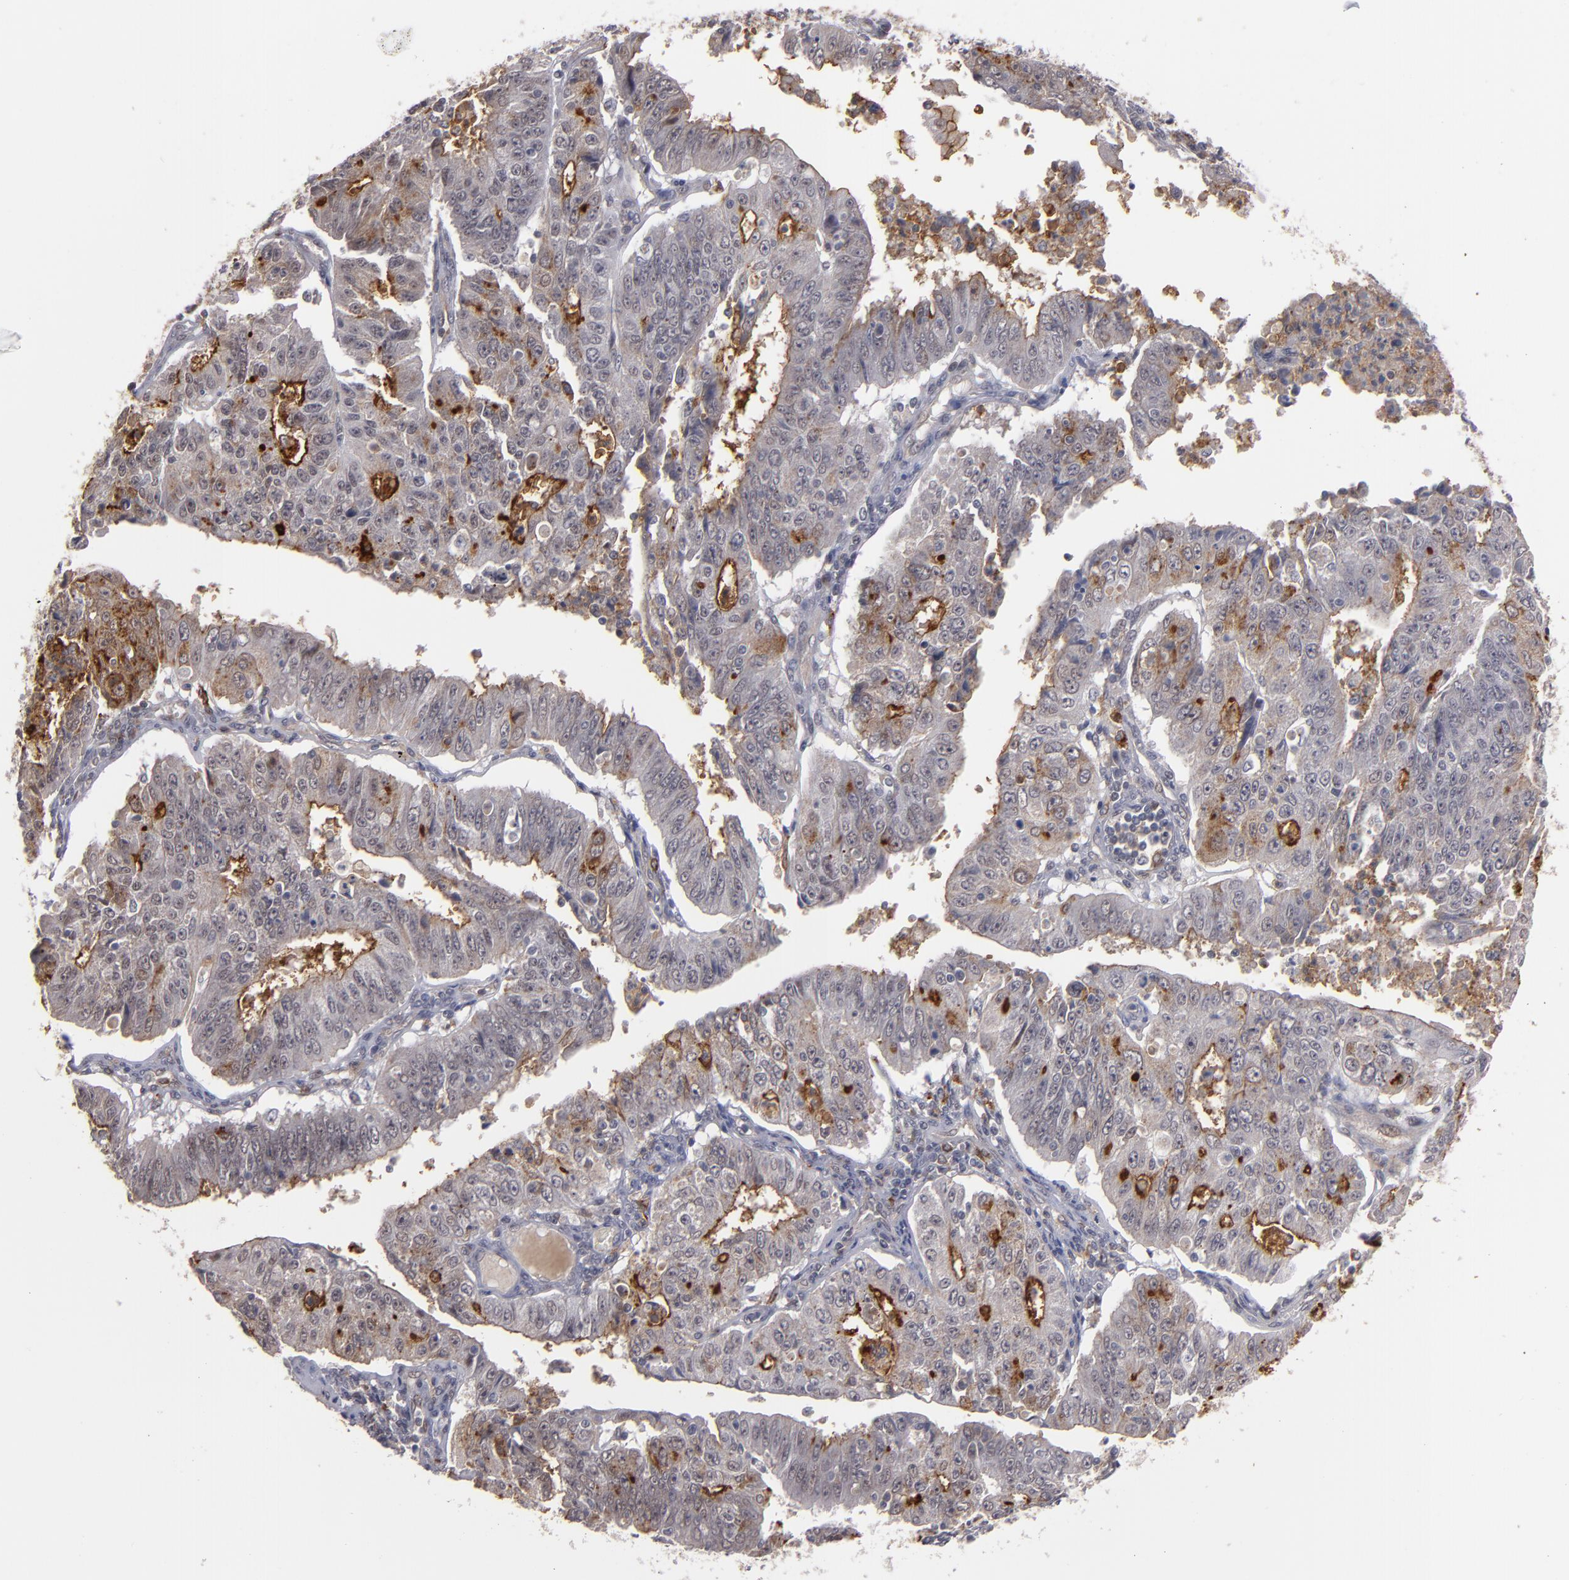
{"staining": {"intensity": "moderate", "quantity": ">75%", "location": "cytoplasmic/membranous"}, "tissue": "endometrial cancer", "cell_type": "Tumor cells", "image_type": "cancer", "snomed": [{"axis": "morphology", "description": "Adenocarcinoma, NOS"}, {"axis": "topography", "description": "Endometrium"}], "caption": "The immunohistochemical stain labels moderate cytoplasmic/membranous expression in tumor cells of endometrial cancer (adenocarcinoma) tissue.", "gene": "STX3", "patient": {"sex": "female", "age": 42}}